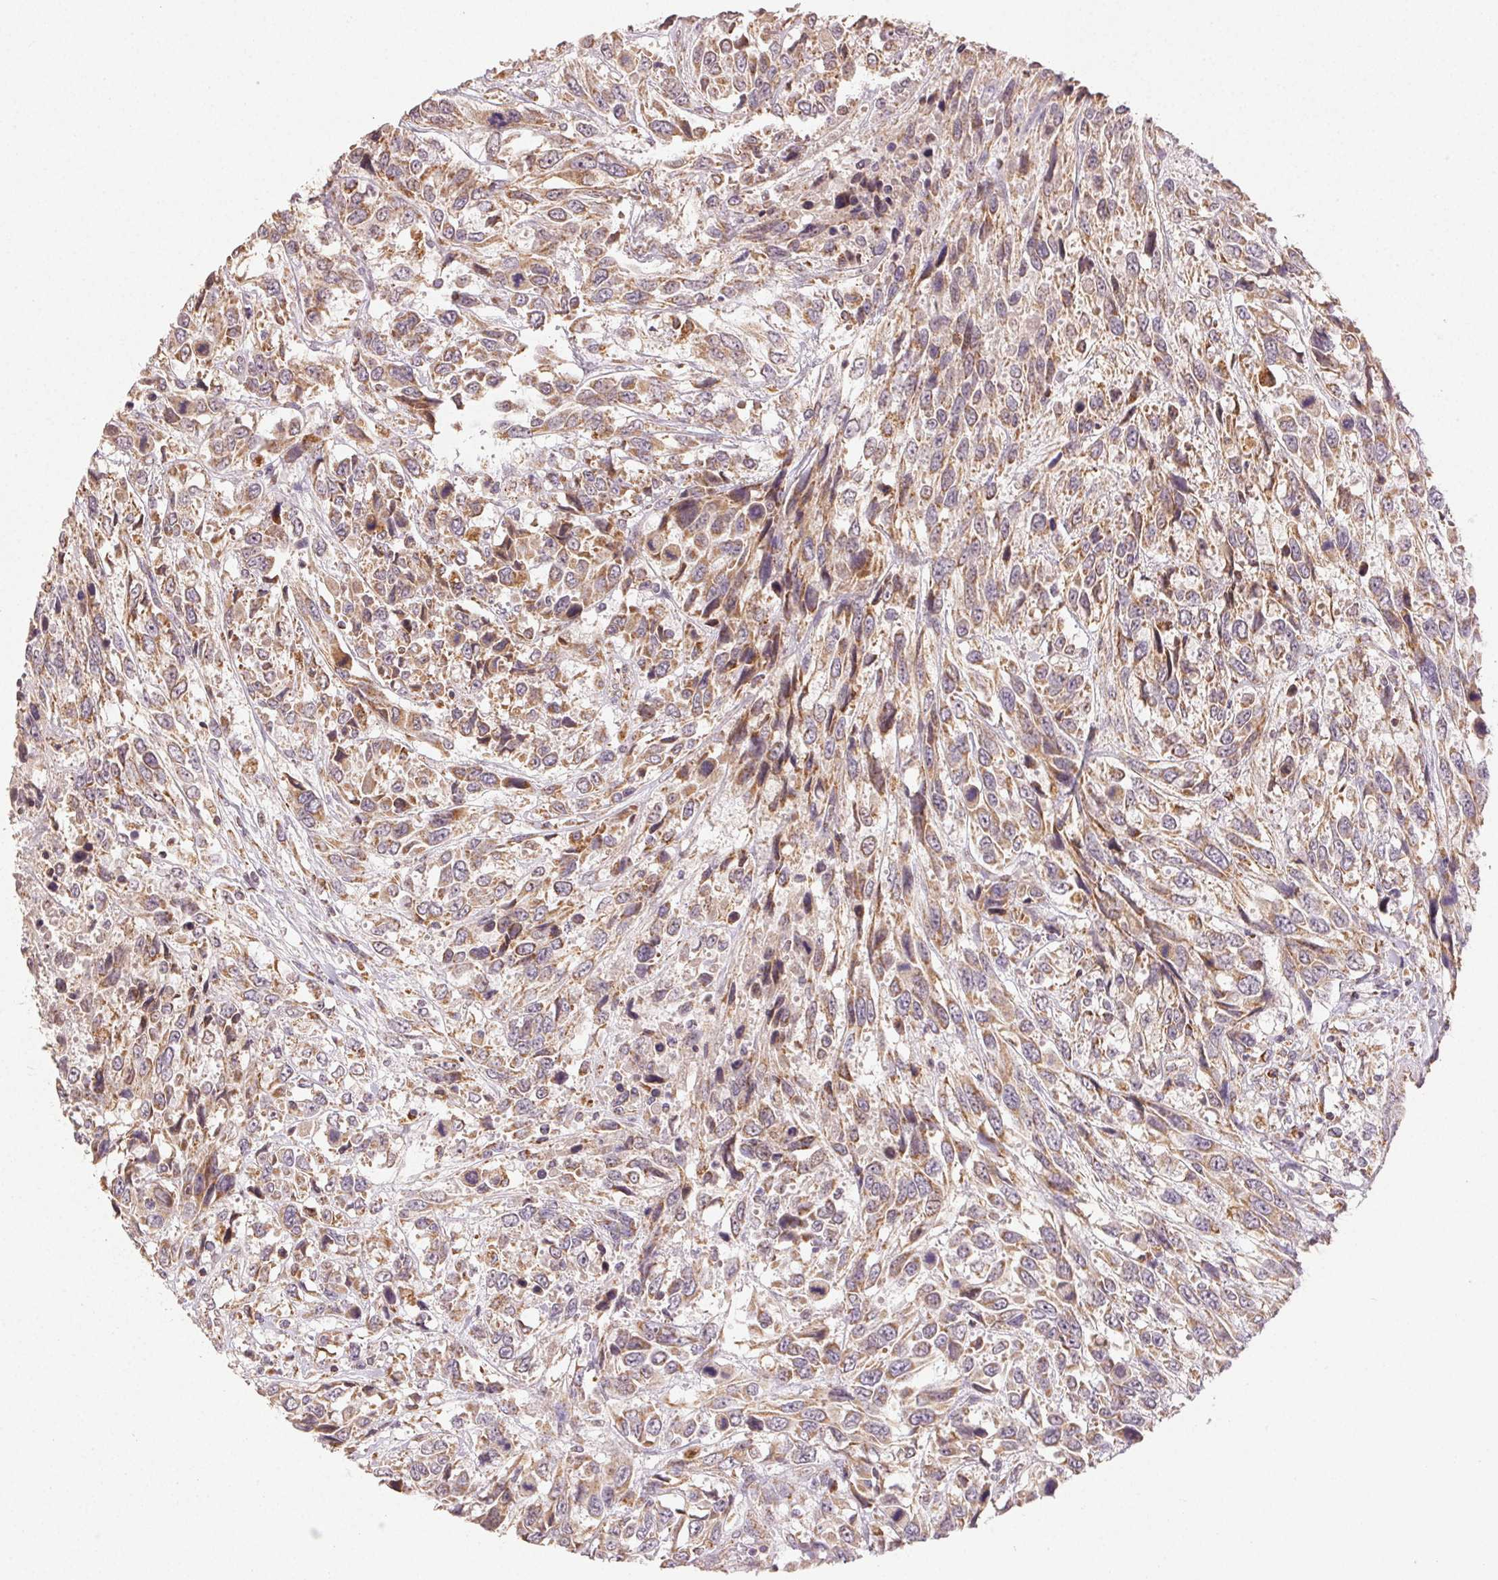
{"staining": {"intensity": "moderate", "quantity": ">75%", "location": "cytoplasmic/membranous"}, "tissue": "urothelial cancer", "cell_type": "Tumor cells", "image_type": "cancer", "snomed": [{"axis": "morphology", "description": "Urothelial carcinoma, High grade"}, {"axis": "topography", "description": "Urinary bladder"}], "caption": "This micrograph shows immunohistochemistry staining of urothelial carcinoma (high-grade), with medium moderate cytoplasmic/membranous positivity in about >75% of tumor cells.", "gene": "CLASP1", "patient": {"sex": "female", "age": 70}}